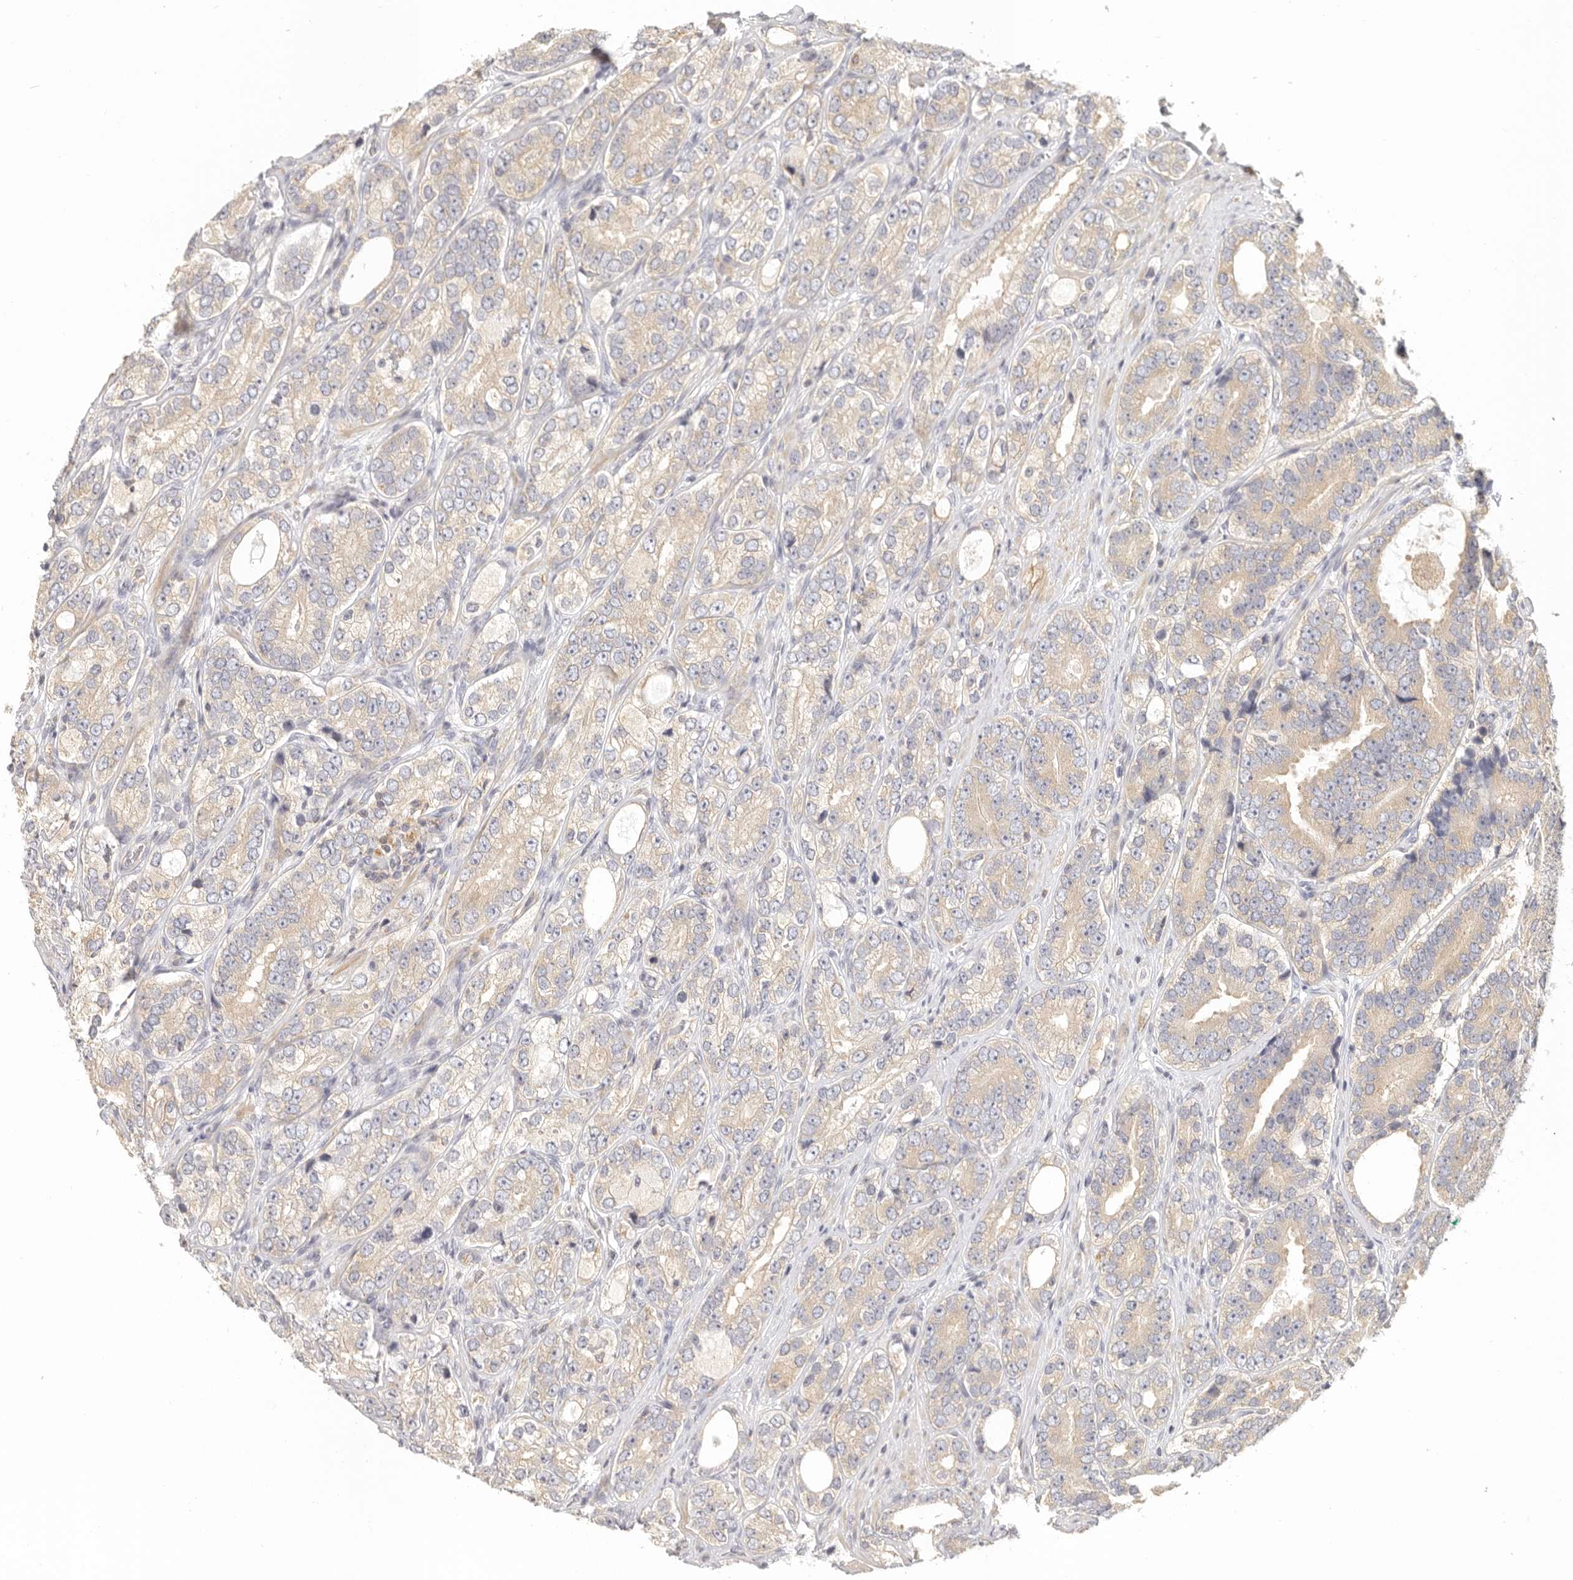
{"staining": {"intensity": "weak", "quantity": "25%-75%", "location": "cytoplasmic/membranous"}, "tissue": "prostate cancer", "cell_type": "Tumor cells", "image_type": "cancer", "snomed": [{"axis": "morphology", "description": "Adenocarcinoma, High grade"}, {"axis": "topography", "description": "Prostate"}], "caption": "Tumor cells show low levels of weak cytoplasmic/membranous staining in about 25%-75% of cells in human high-grade adenocarcinoma (prostate). (Stains: DAB (3,3'-diaminobenzidine) in brown, nuclei in blue, Microscopy: brightfield microscopy at high magnification).", "gene": "ANXA9", "patient": {"sex": "male", "age": 56}}